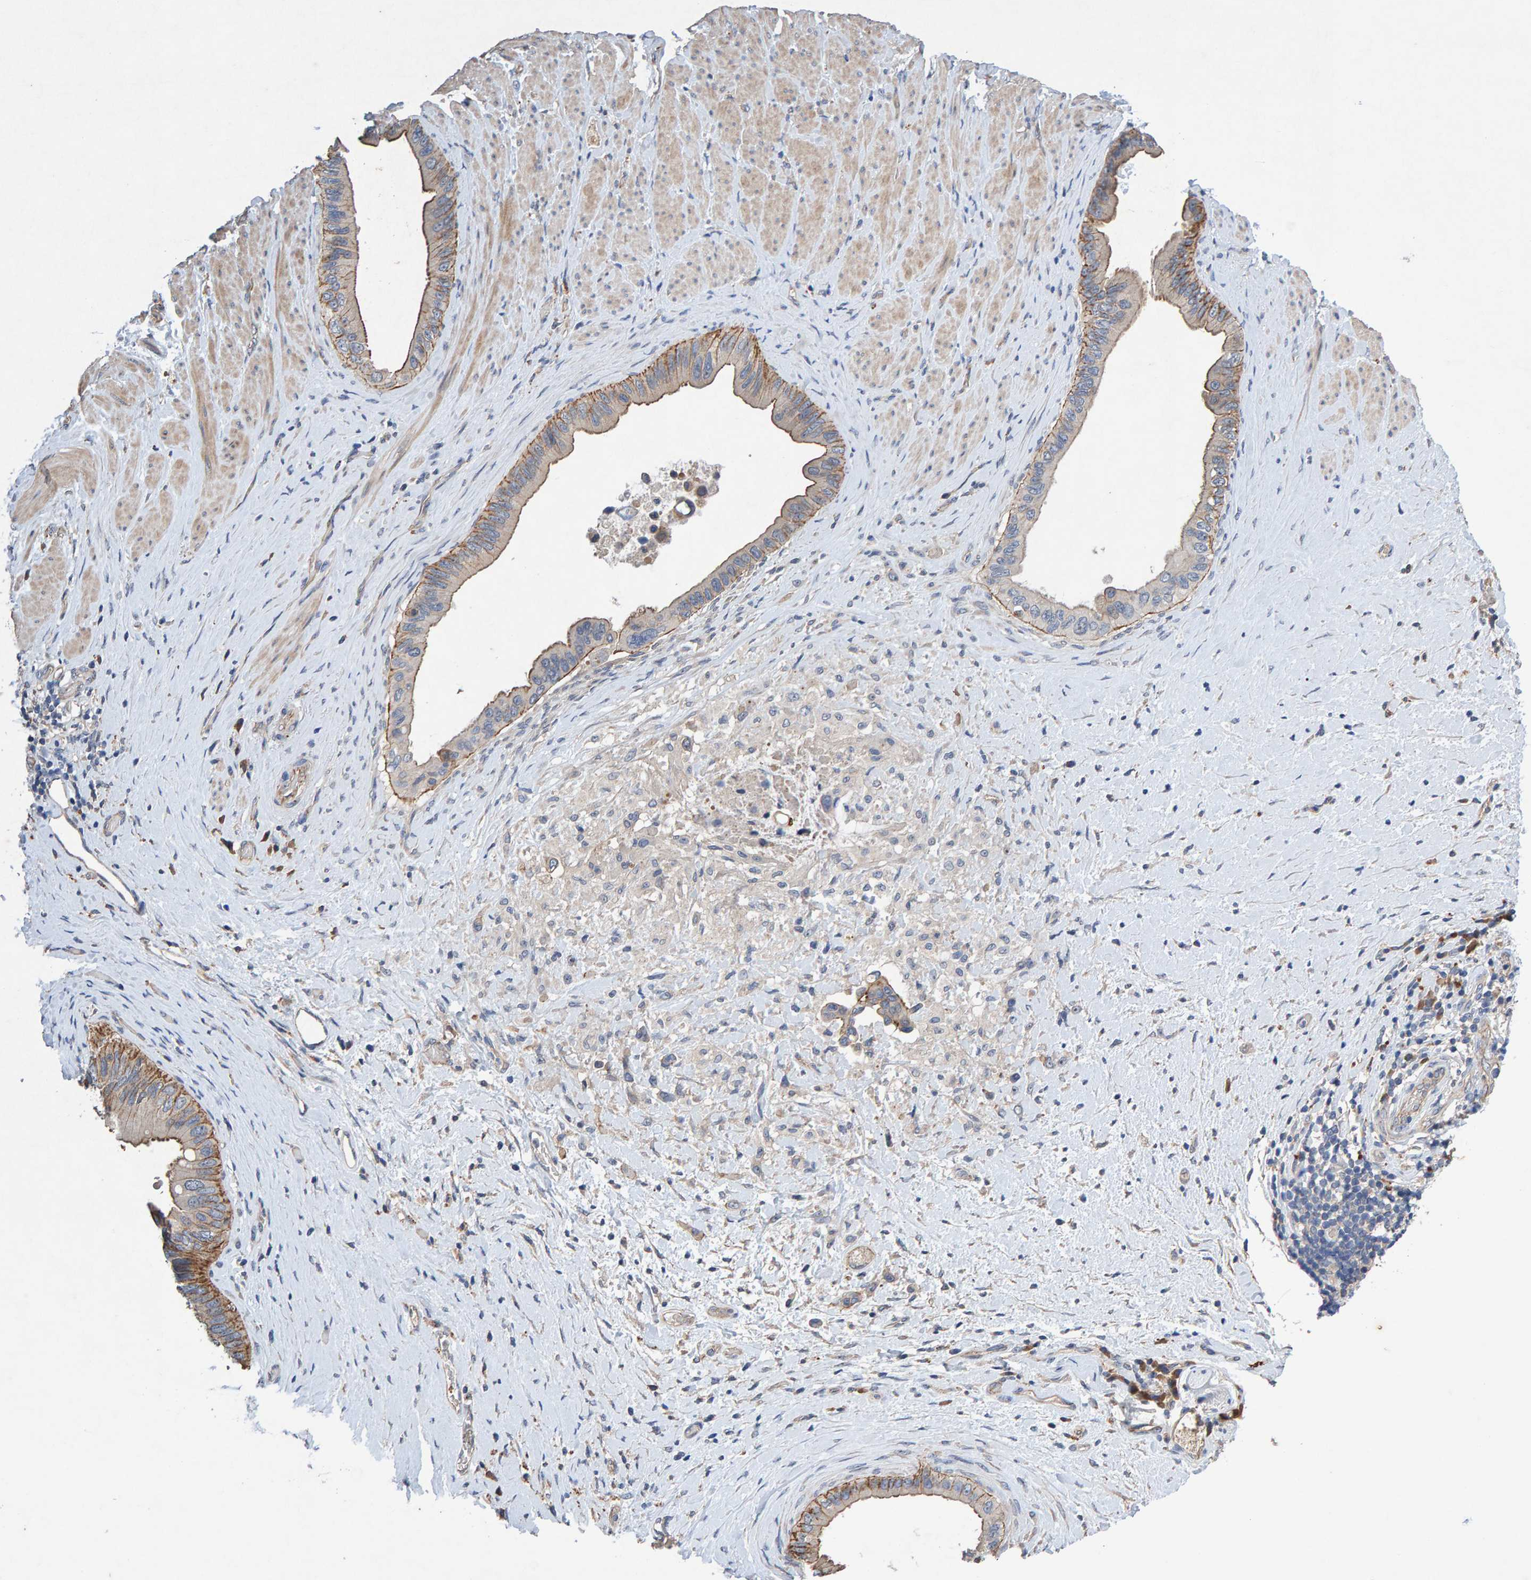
{"staining": {"intensity": "moderate", "quantity": "<25%", "location": "cytoplasmic/membranous"}, "tissue": "pancreatic cancer", "cell_type": "Tumor cells", "image_type": "cancer", "snomed": [{"axis": "morphology", "description": "Adenocarcinoma, NOS"}, {"axis": "topography", "description": "Pancreas"}], "caption": "This micrograph demonstrates immunohistochemistry staining of human pancreatic cancer, with low moderate cytoplasmic/membranous staining in about <25% of tumor cells.", "gene": "EFR3A", "patient": {"sex": "female", "age": 56}}